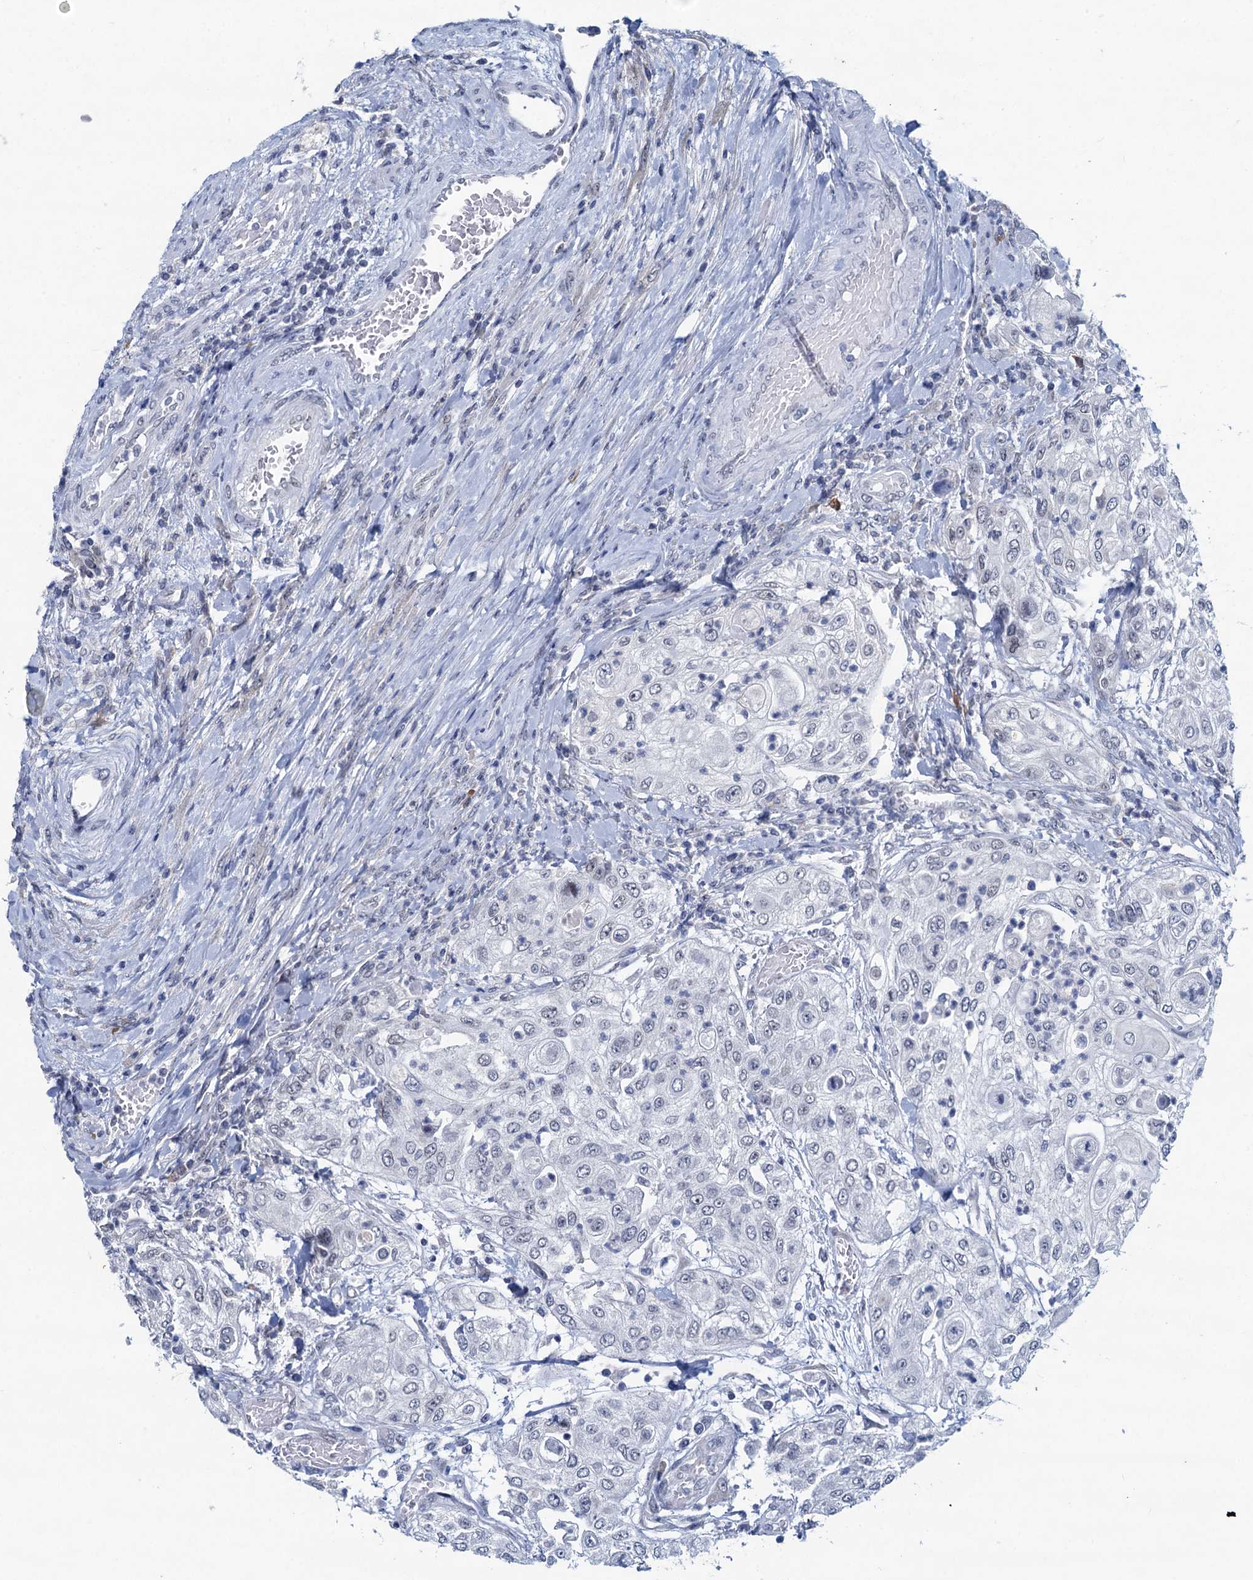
{"staining": {"intensity": "negative", "quantity": "none", "location": "none"}, "tissue": "urothelial cancer", "cell_type": "Tumor cells", "image_type": "cancer", "snomed": [{"axis": "morphology", "description": "Urothelial carcinoma, High grade"}, {"axis": "topography", "description": "Urinary bladder"}], "caption": "The photomicrograph exhibits no staining of tumor cells in urothelial carcinoma (high-grade).", "gene": "HAPSTR1", "patient": {"sex": "female", "age": 79}}